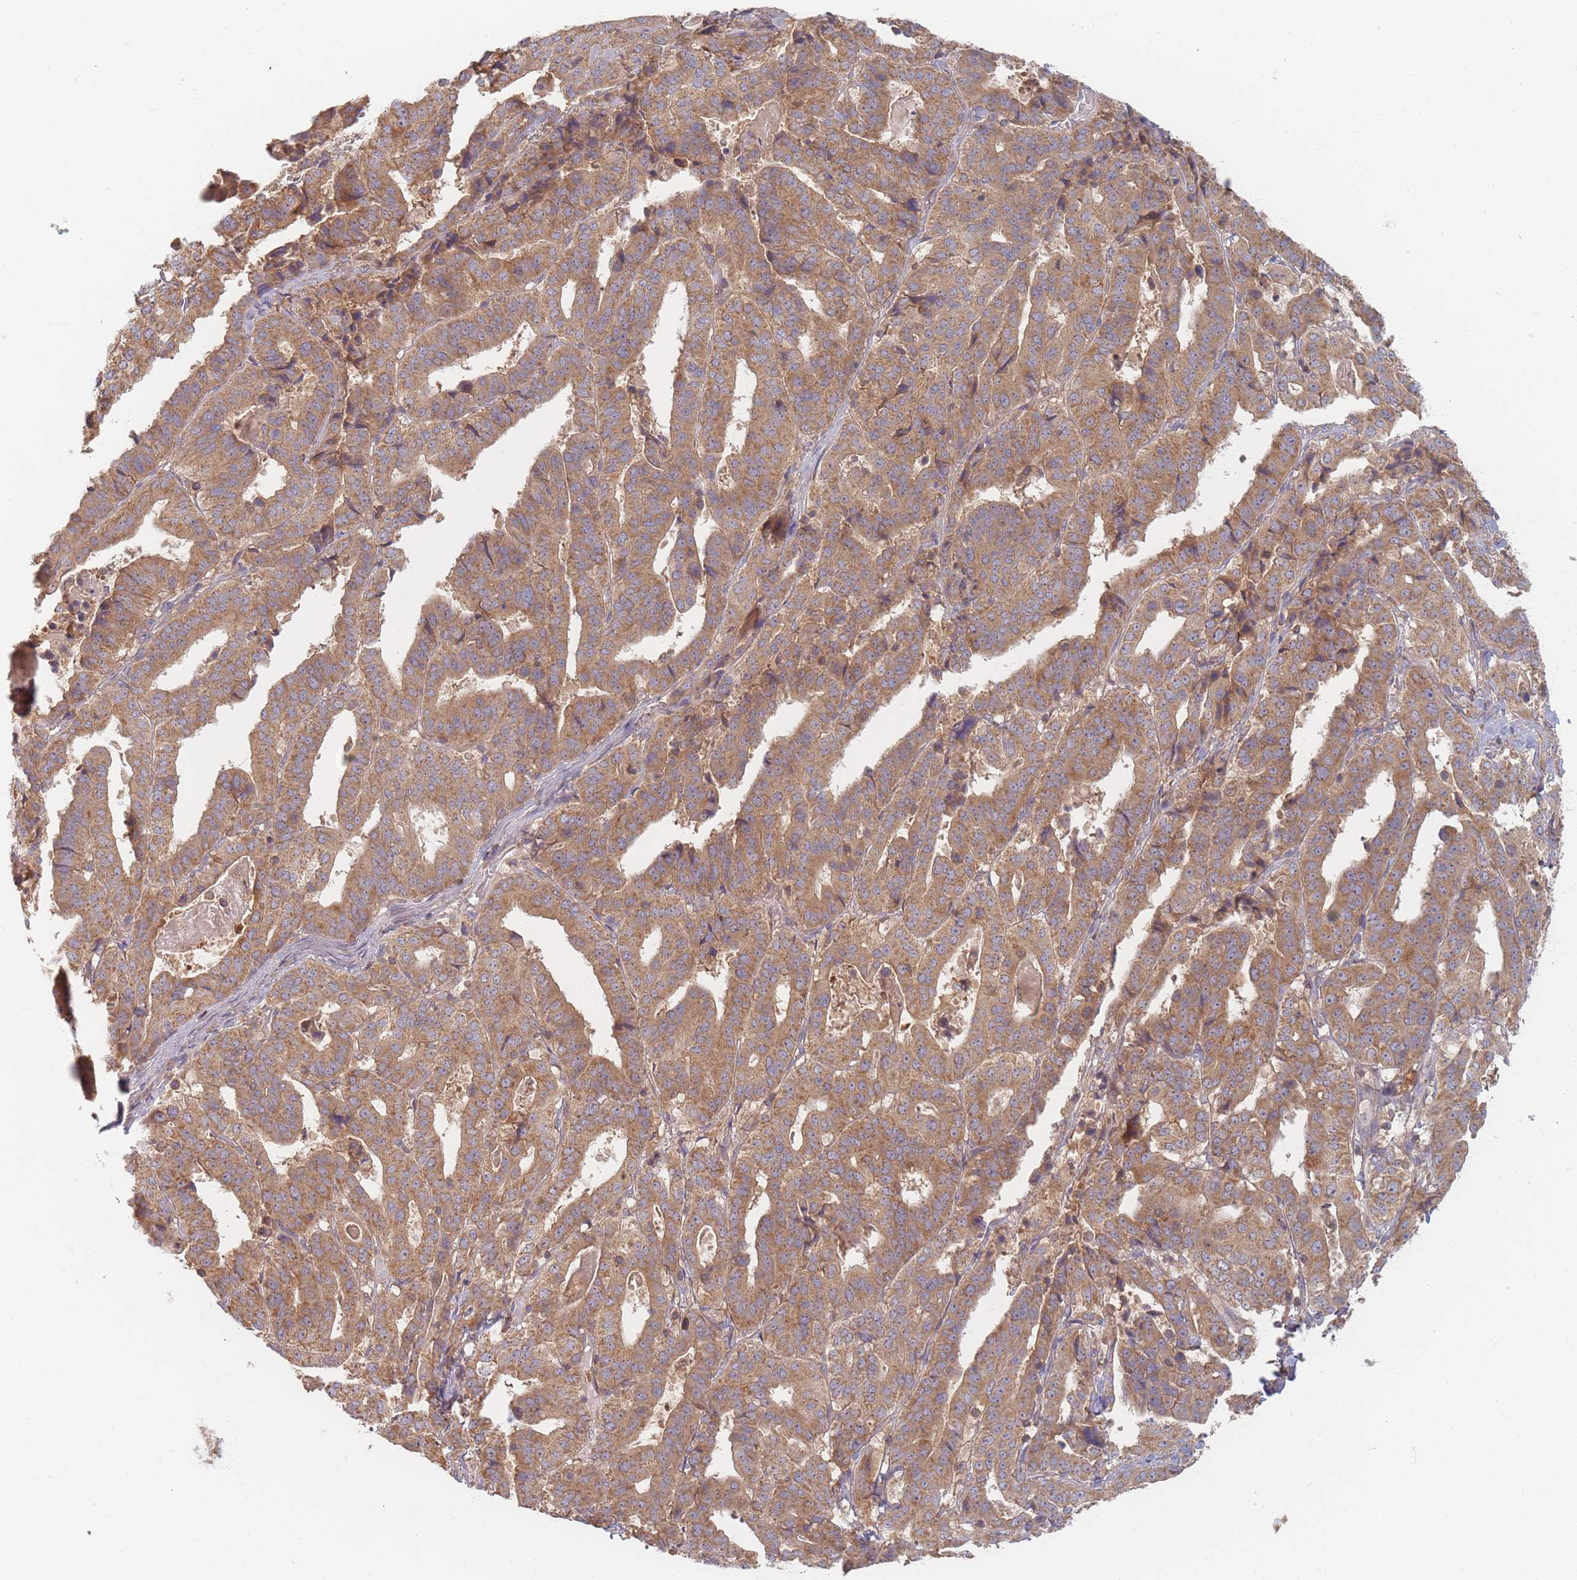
{"staining": {"intensity": "moderate", "quantity": ">75%", "location": "cytoplasmic/membranous"}, "tissue": "stomach cancer", "cell_type": "Tumor cells", "image_type": "cancer", "snomed": [{"axis": "morphology", "description": "Adenocarcinoma, NOS"}, {"axis": "topography", "description": "Stomach"}], "caption": "Immunohistochemistry (IHC) of human stomach cancer demonstrates medium levels of moderate cytoplasmic/membranous staining in approximately >75% of tumor cells.", "gene": "SLC35F3", "patient": {"sex": "male", "age": 48}}